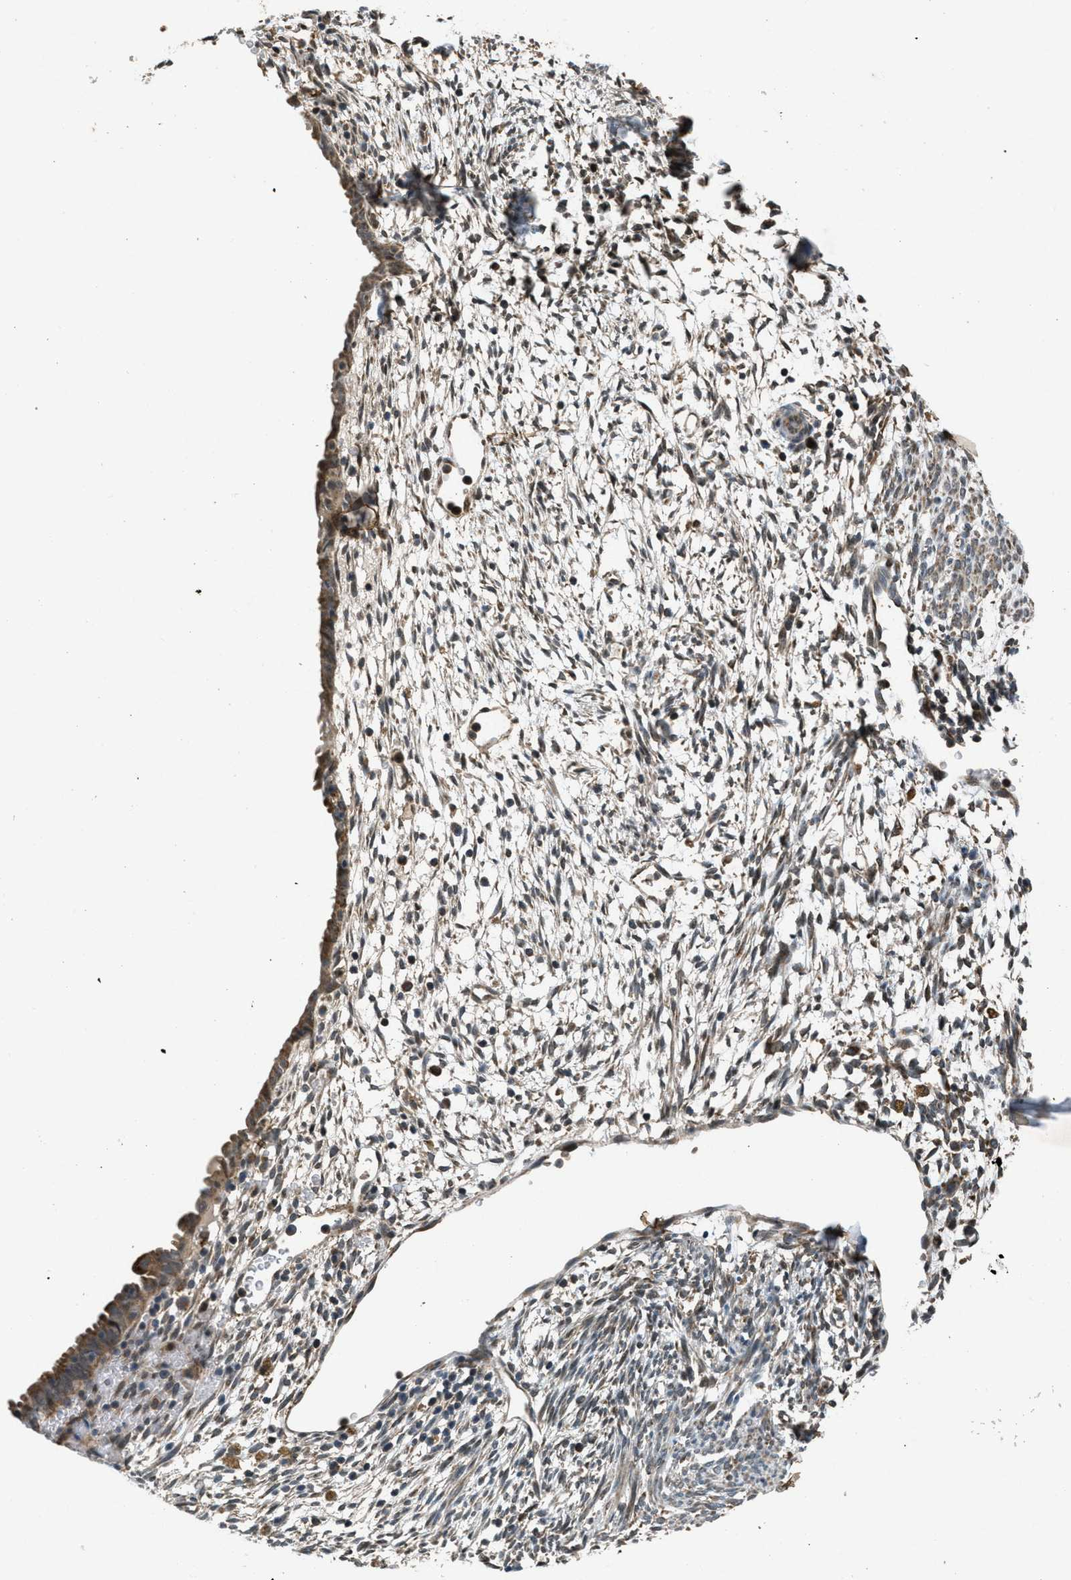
{"staining": {"intensity": "moderate", "quantity": ">75%", "location": "cytoplasmic/membranous"}, "tissue": "endometrium", "cell_type": "Cells in endometrial stroma", "image_type": "normal", "snomed": [{"axis": "morphology", "description": "Normal tissue, NOS"}, {"axis": "morphology", "description": "Atrophy, NOS"}, {"axis": "topography", "description": "Uterus"}, {"axis": "topography", "description": "Endometrium"}], "caption": "A brown stain labels moderate cytoplasmic/membranous positivity of a protein in cells in endometrial stroma of benign human endometrium.", "gene": "PPP1R15A", "patient": {"sex": "female", "age": 68}}